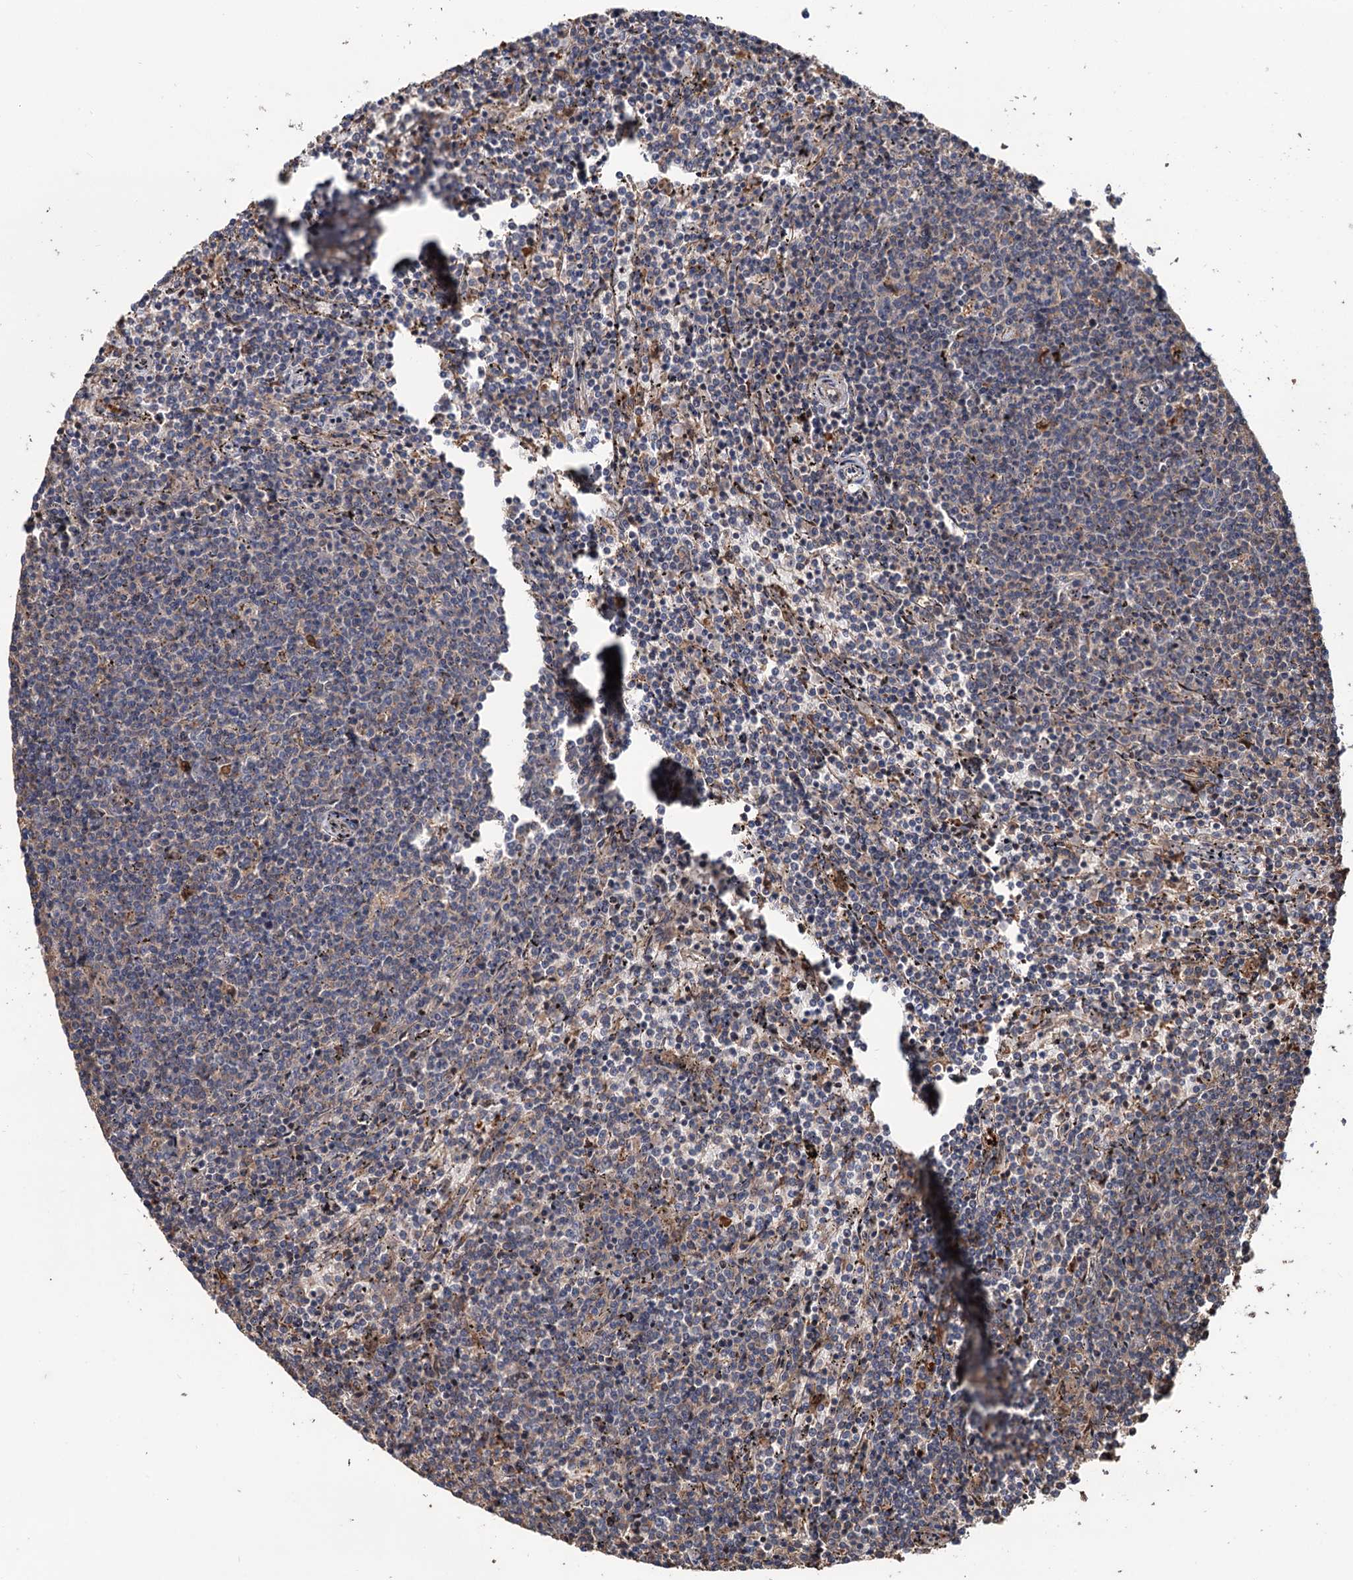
{"staining": {"intensity": "negative", "quantity": "none", "location": "none"}, "tissue": "lymphoma", "cell_type": "Tumor cells", "image_type": "cancer", "snomed": [{"axis": "morphology", "description": "Malignant lymphoma, non-Hodgkin's type, Low grade"}, {"axis": "topography", "description": "Spleen"}], "caption": "There is no significant staining in tumor cells of lymphoma.", "gene": "GRIP1", "patient": {"sex": "female", "age": 50}}